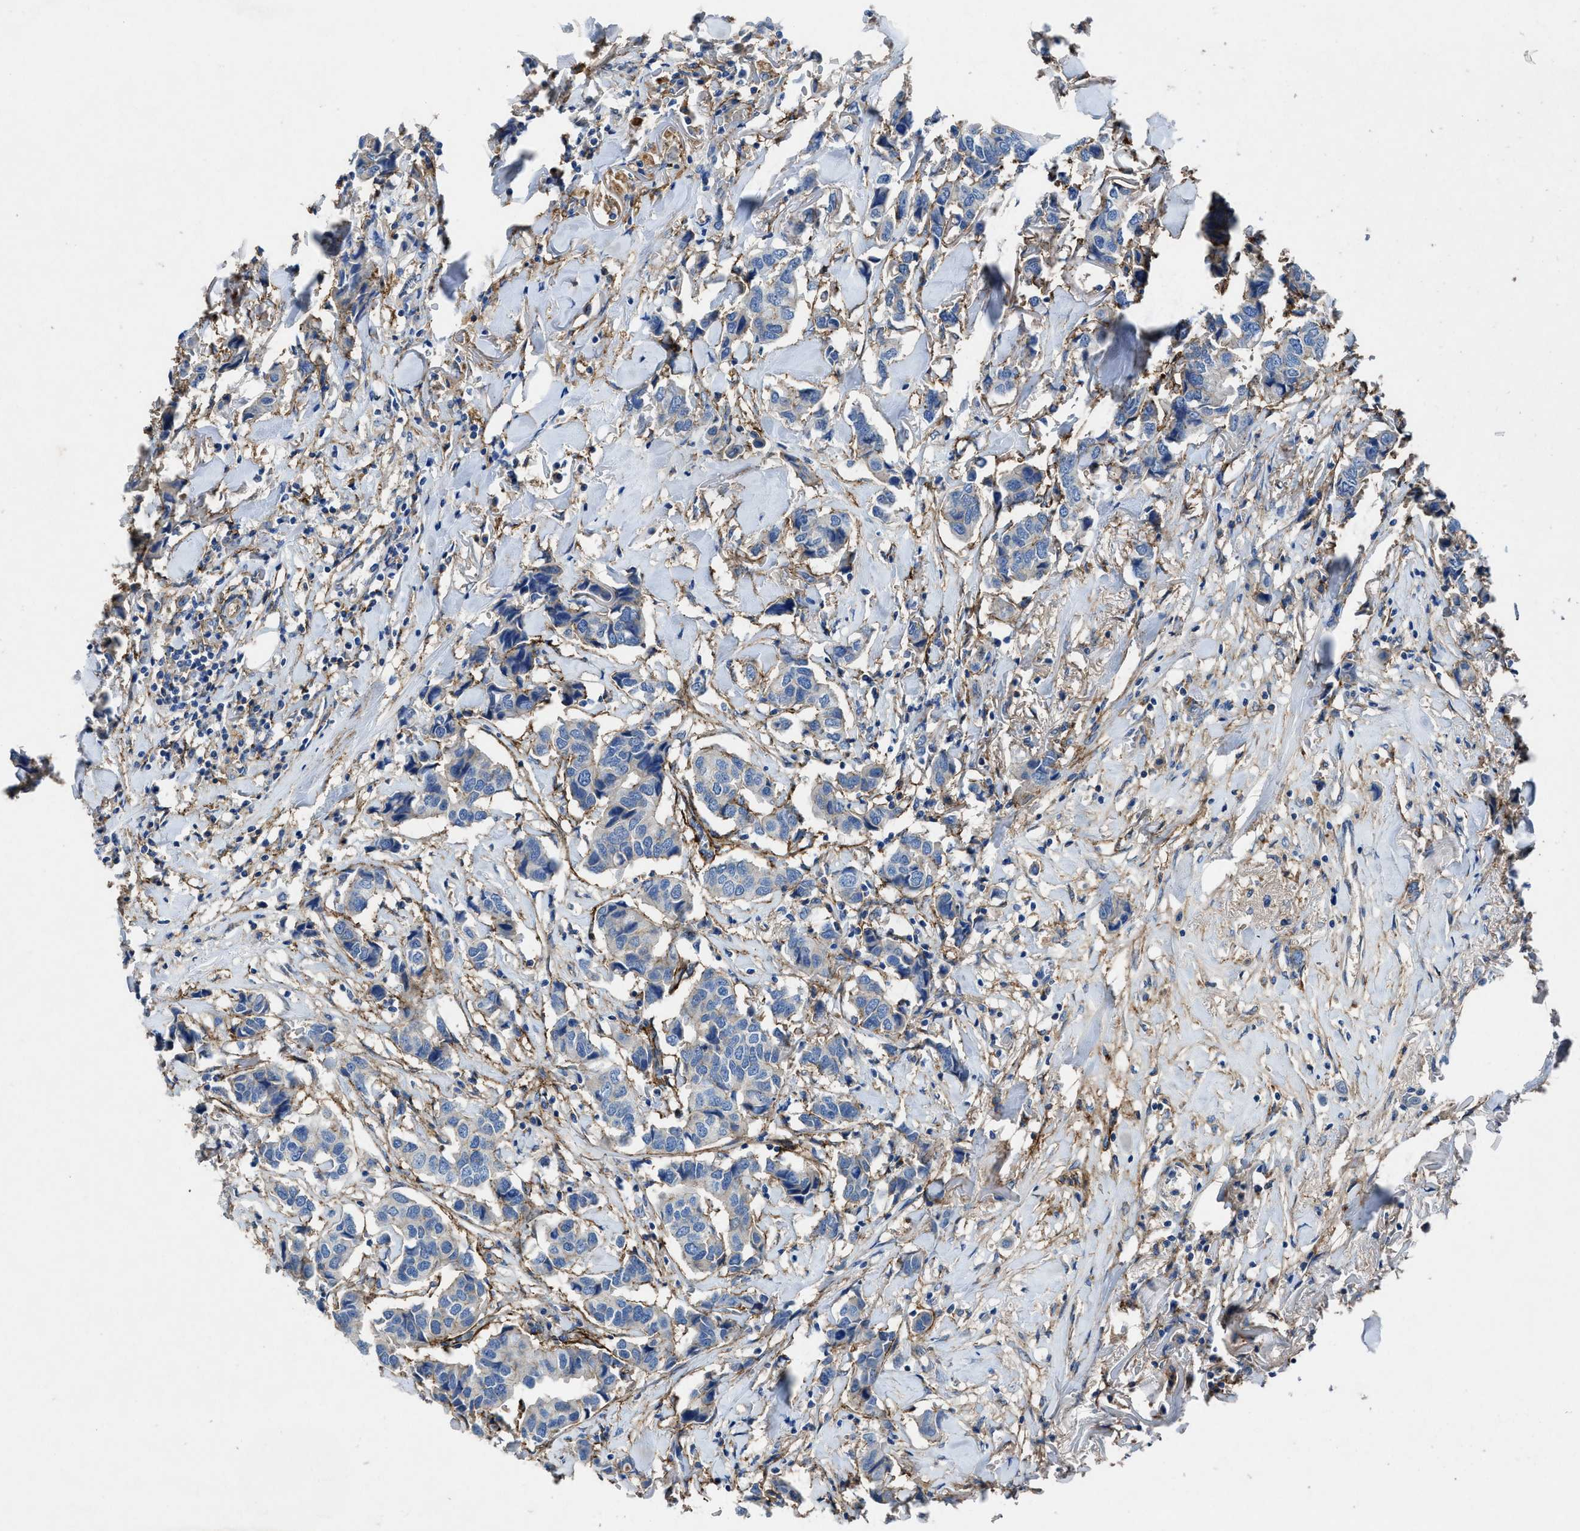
{"staining": {"intensity": "negative", "quantity": "none", "location": "none"}, "tissue": "breast cancer", "cell_type": "Tumor cells", "image_type": "cancer", "snomed": [{"axis": "morphology", "description": "Duct carcinoma"}, {"axis": "topography", "description": "Breast"}], "caption": "DAB immunohistochemical staining of breast infiltrating ductal carcinoma reveals no significant staining in tumor cells.", "gene": "PTGFRN", "patient": {"sex": "female", "age": 80}}